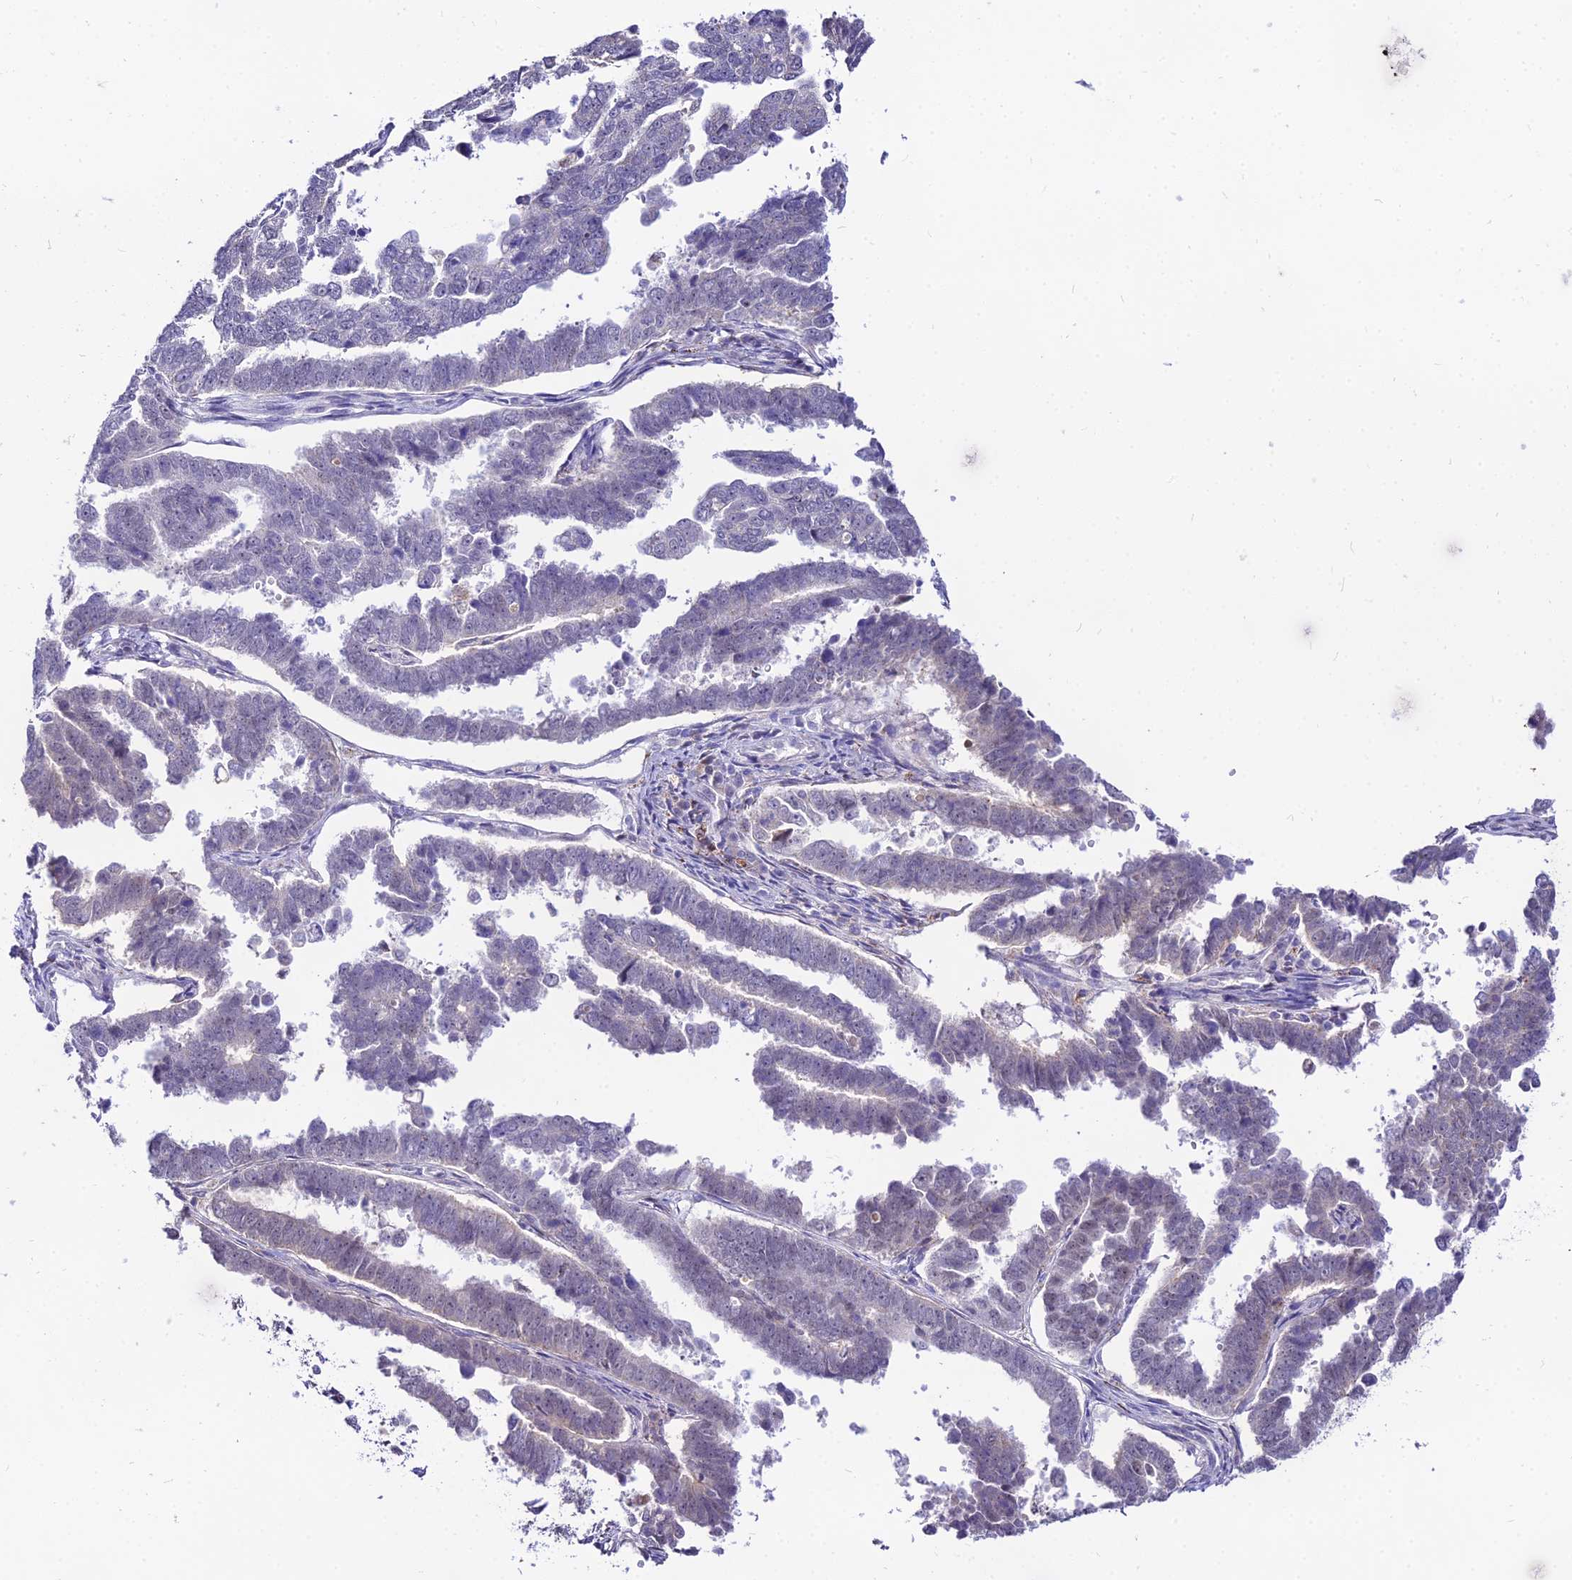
{"staining": {"intensity": "weak", "quantity": "<25%", "location": "nuclear"}, "tissue": "endometrial cancer", "cell_type": "Tumor cells", "image_type": "cancer", "snomed": [{"axis": "morphology", "description": "Adenocarcinoma, NOS"}, {"axis": "topography", "description": "Endometrium"}], "caption": "High magnification brightfield microscopy of adenocarcinoma (endometrial) stained with DAB (brown) and counterstained with hematoxylin (blue): tumor cells show no significant staining. The staining was performed using DAB to visualize the protein expression in brown, while the nuclei were stained in blue with hematoxylin (Magnification: 20x).", "gene": "C6orf163", "patient": {"sex": "female", "age": 75}}